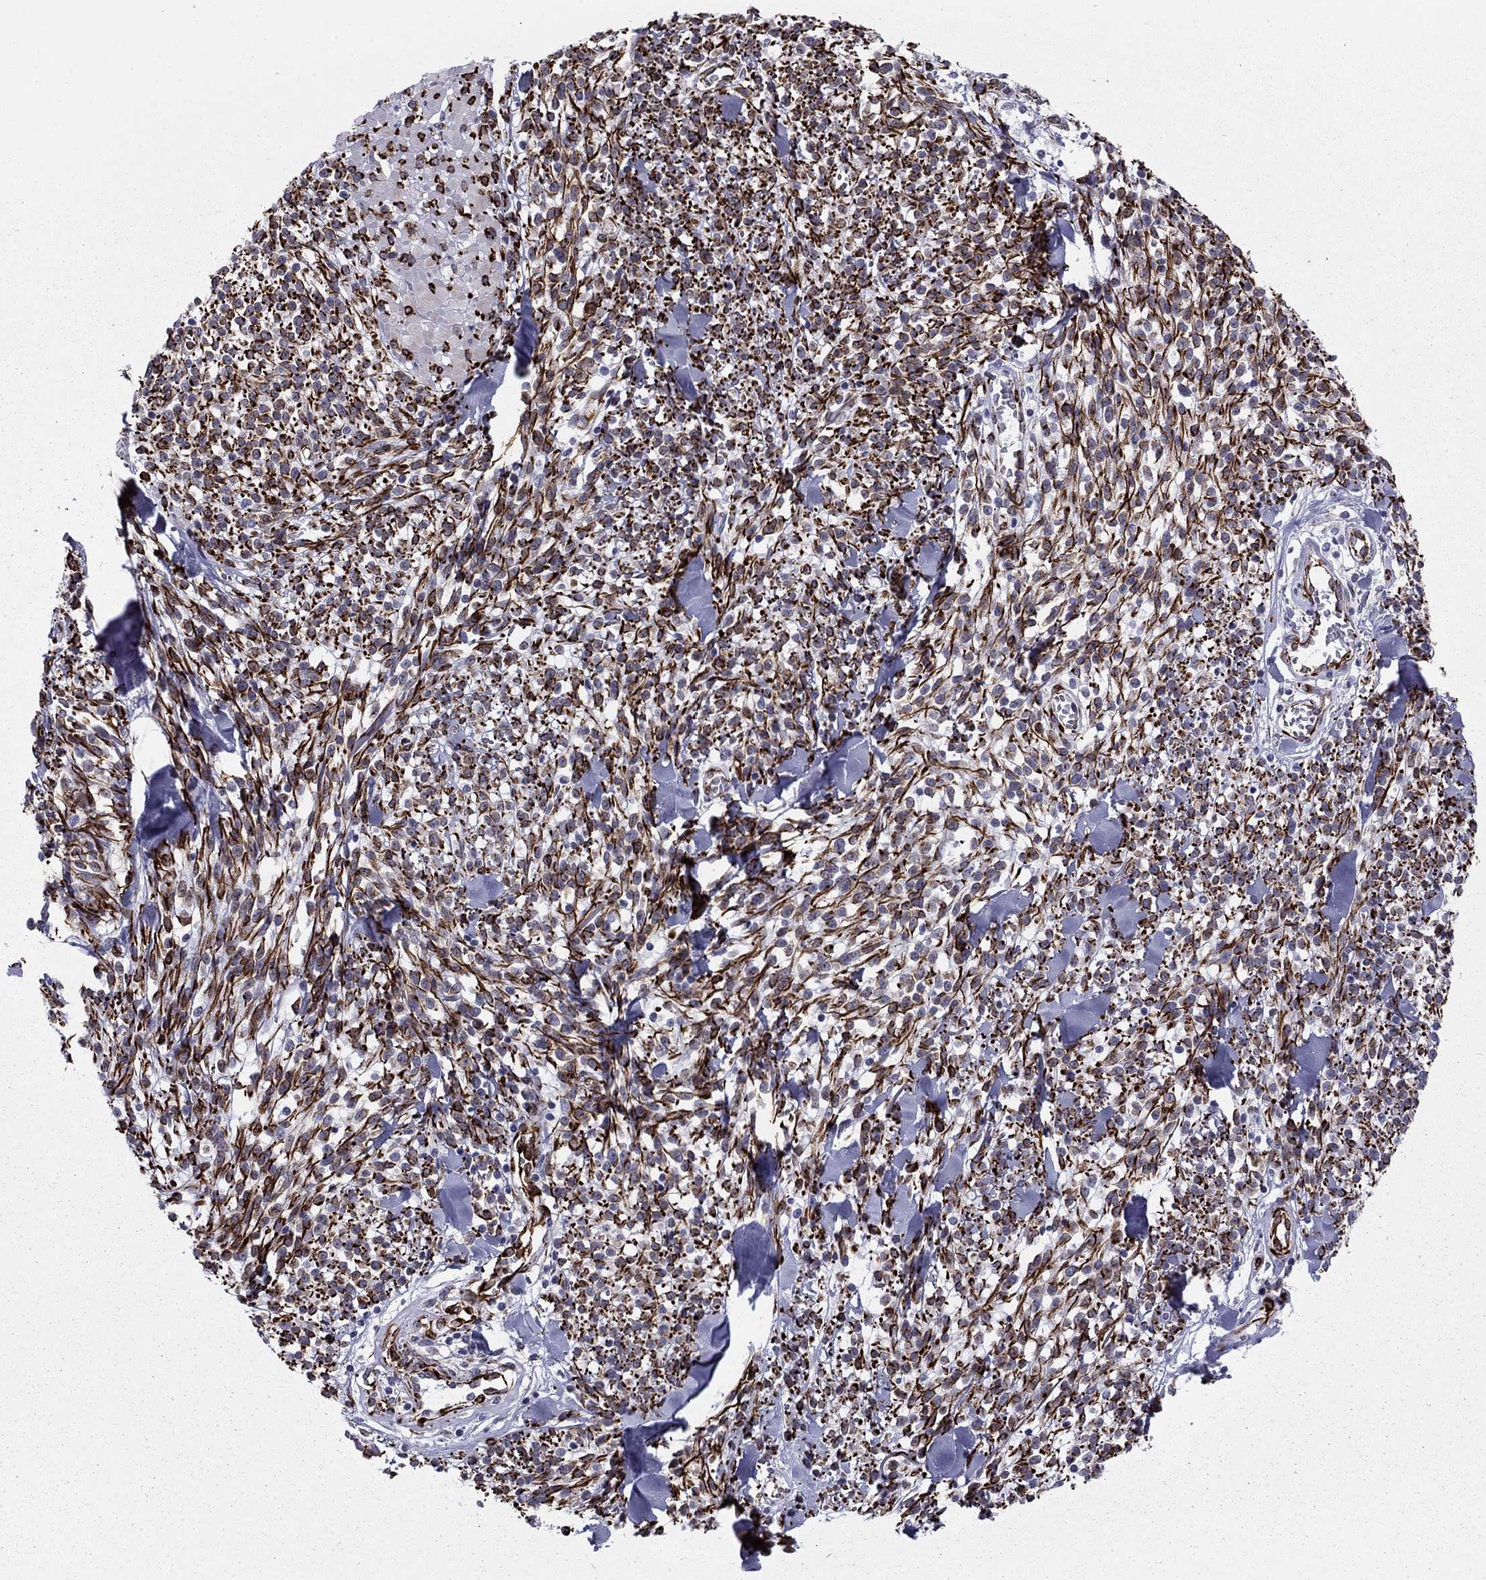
{"staining": {"intensity": "strong", "quantity": "25%-75%", "location": "cytoplasmic/membranous"}, "tissue": "melanoma", "cell_type": "Tumor cells", "image_type": "cancer", "snomed": [{"axis": "morphology", "description": "Malignant melanoma, NOS"}, {"axis": "topography", "description": "Skin"}, {"axis": "topography", "description": "Skin of trunk"}], "caption": "Malignant melanoma tissue shows strong cytoplasmic/membranous staining in approximately 25%-75% of tumor cells", "gene": "ANKS4B", "patient": {"sex": "male", "age": 74}}